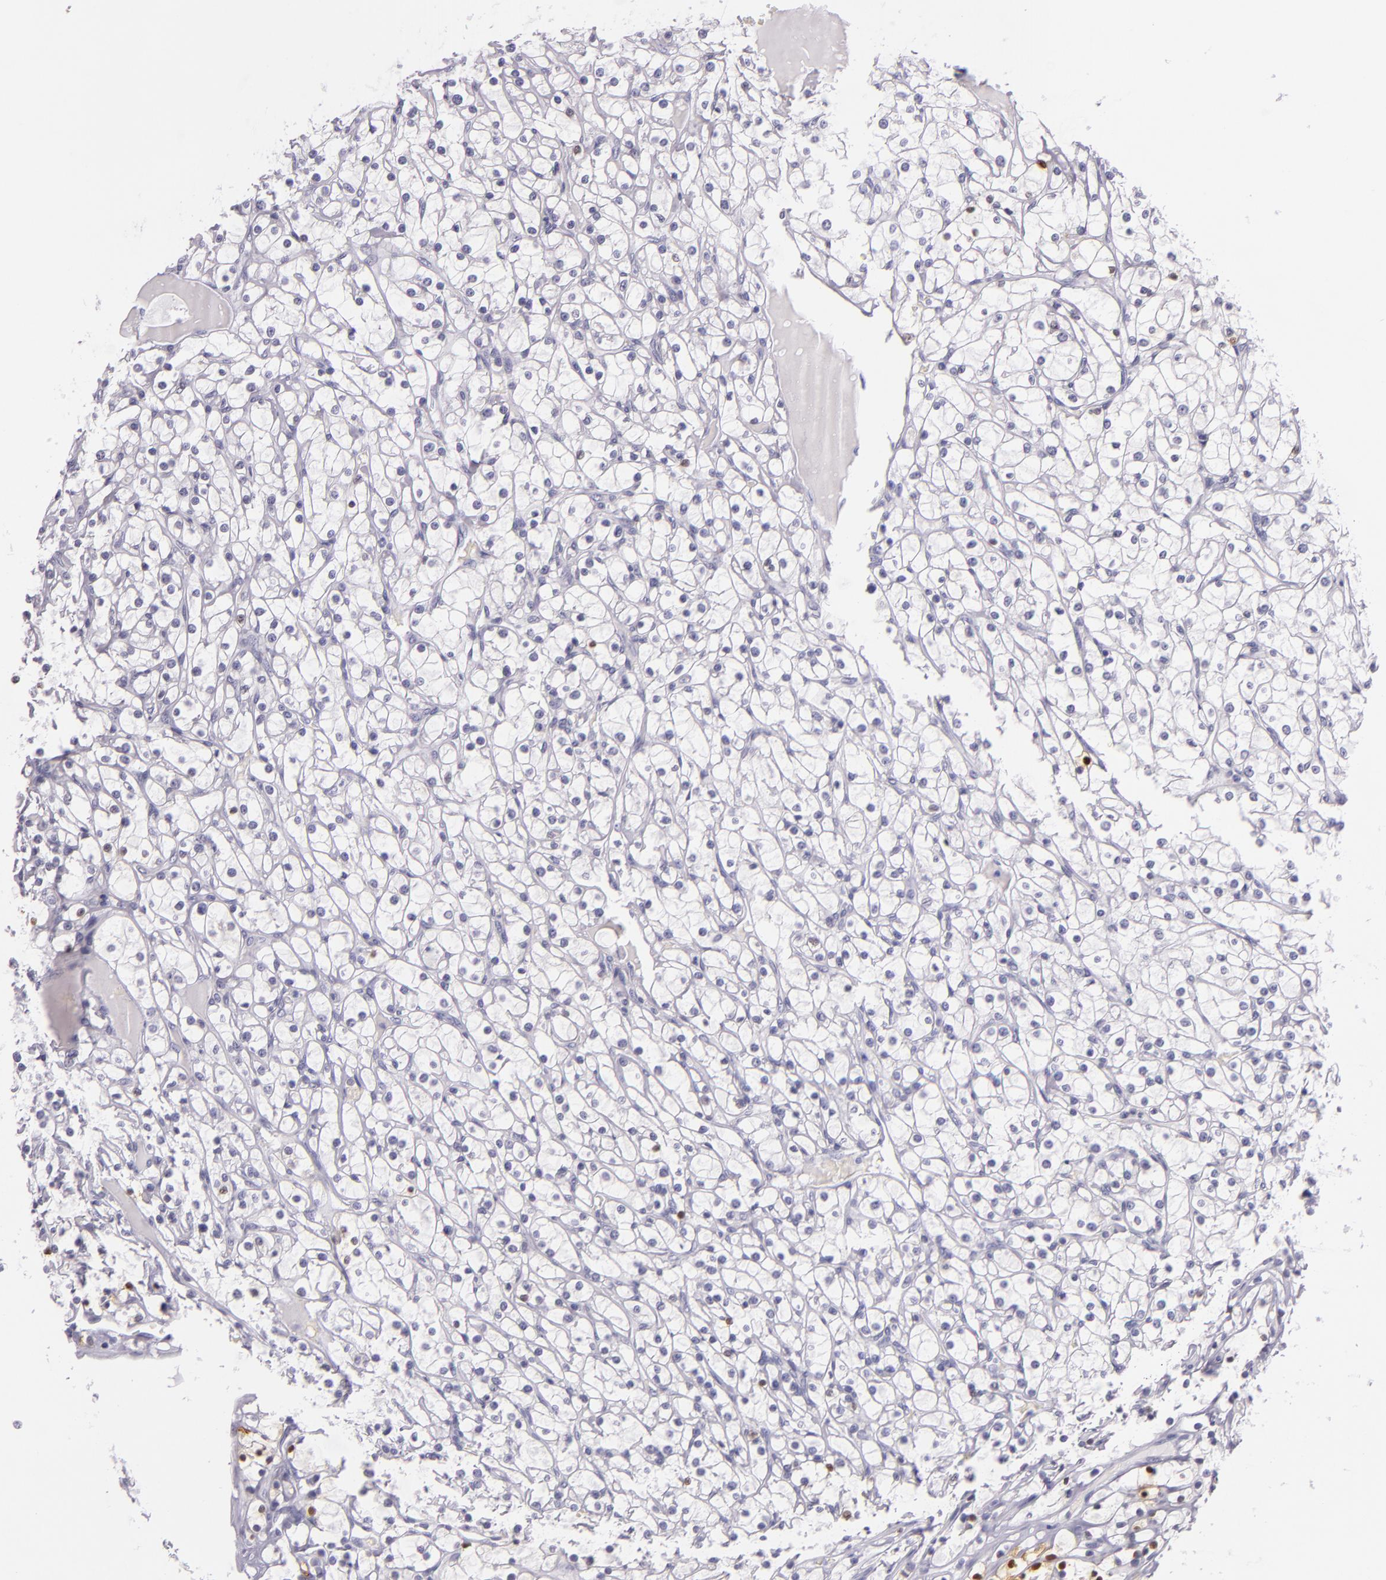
{"staining": {"intensity": "moderate", "quantity": "<25%", "location": "nuclear"}, "tissue": "renal cancer", "cell_type": "Tumor cells", "image_type": "cancer", "snomed": [{"axis": "morphology", "description": "Adenocarcinoma, NOS"}, {"axis": "topography", "description": "Kidney"}], "caption": "A high-resolution histopathology image shows IHC staining of renal adenocarcinoma, which displays moderate nuclear expression in approximately <25% of tumor cells.", "gene": "MT1A", "patient": {"sex": "female", "age": 73}}